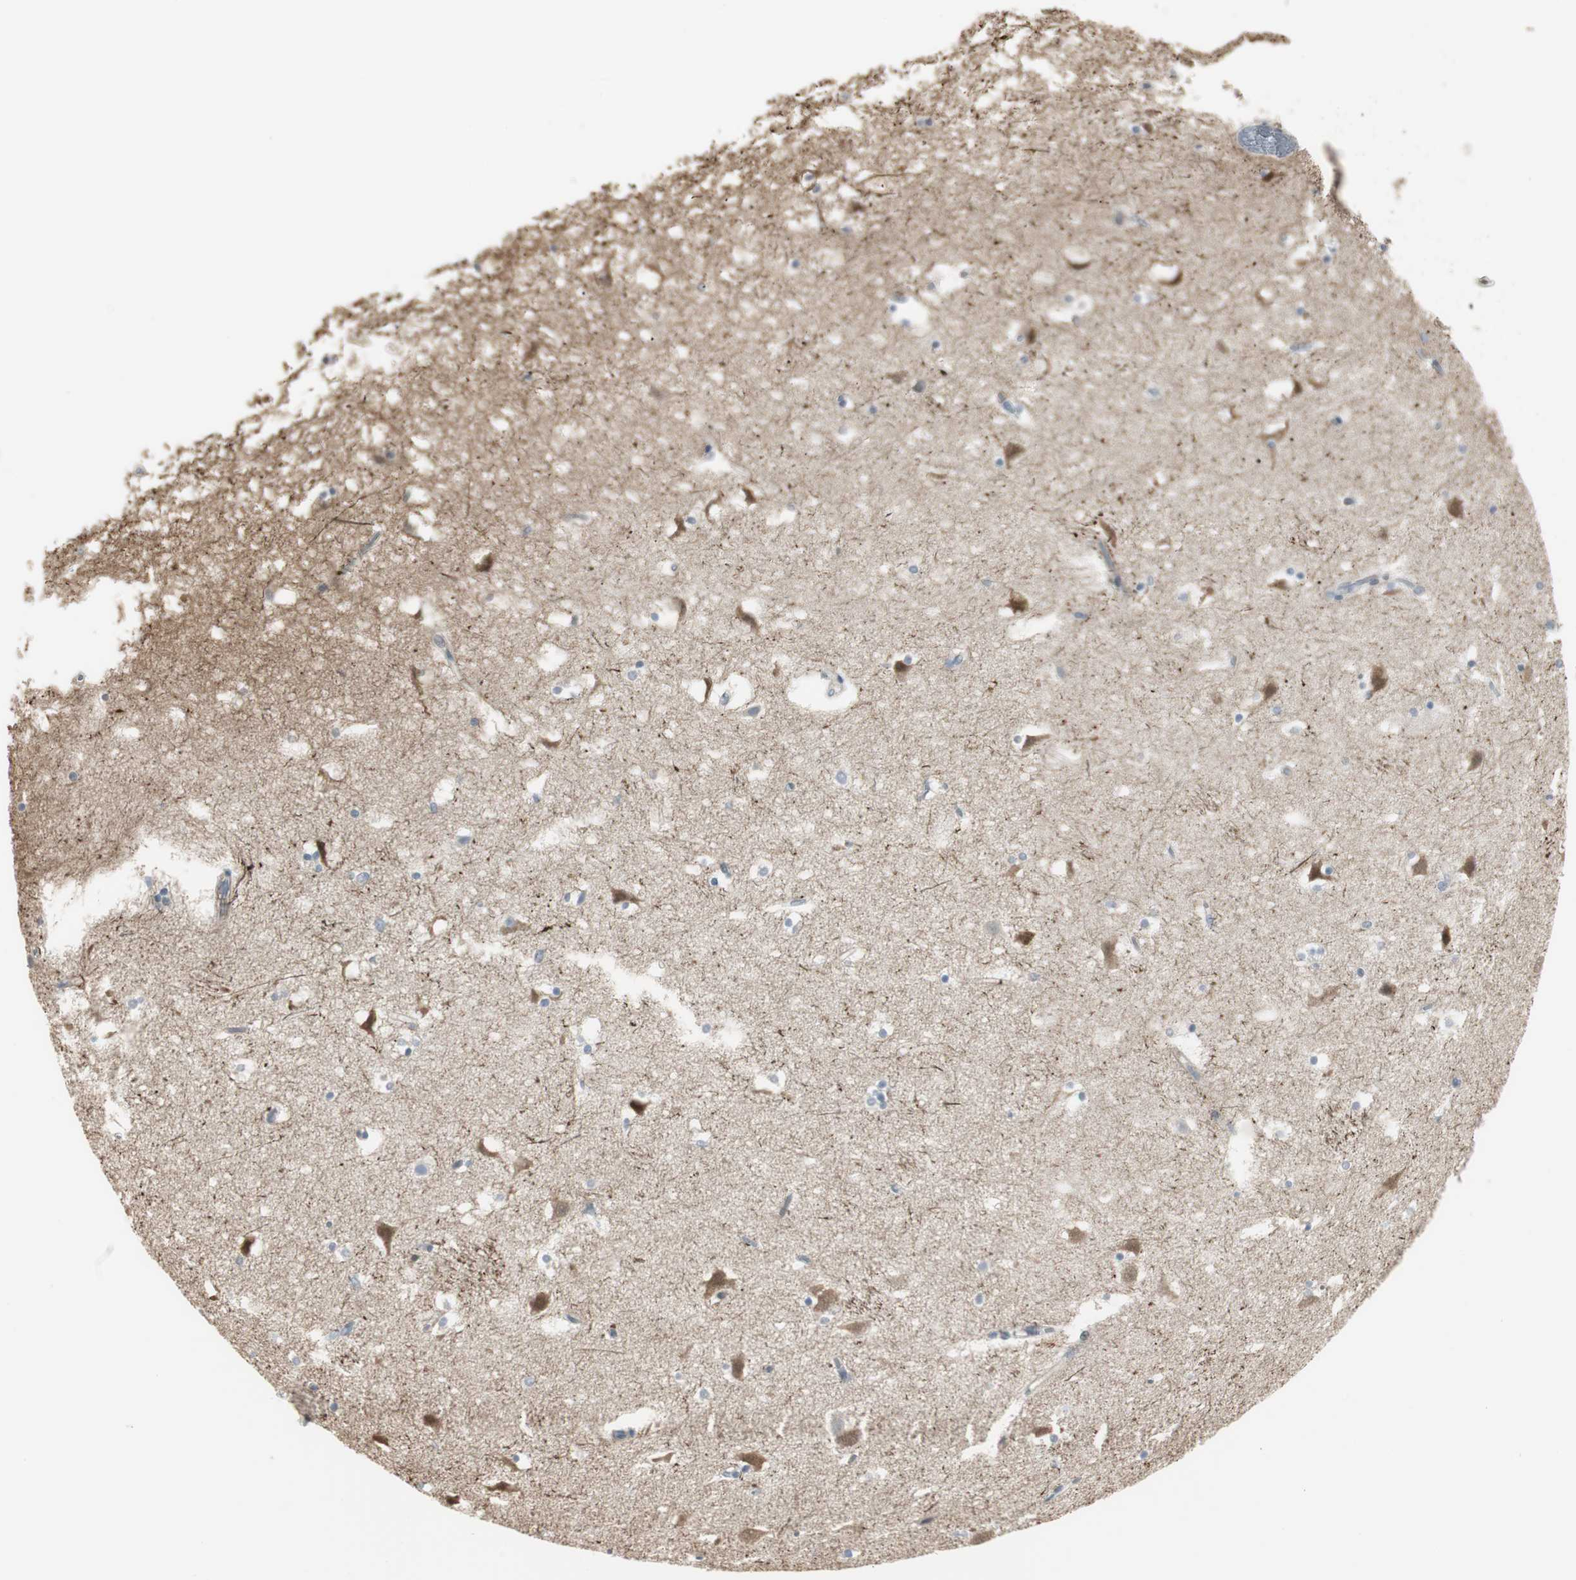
{"staining": {"intensity": "negative", "quantity": "none", "location": "none"}, "tissue": "caudate", "cell_type": "Glial cells", "image_type": "normal", "snomed": [{"axis": "morphology", "description": "Normal tissue, NOS"}, {"axis": "topography", "description": "Lateral ventricle wall"}], "caption": "This image is of normal caudate stained with immunohistochemistry to label a protein in brown with the nuclei are counter-stained blue. There is no positivity in glial cells. Brightfield microscopy of immunohistochemistry stained with DAB (brown) and hematoxylin (blue), captured at high magnification.", "gene": "DMPK", "patient": {"sex": "male", "age": 45}}